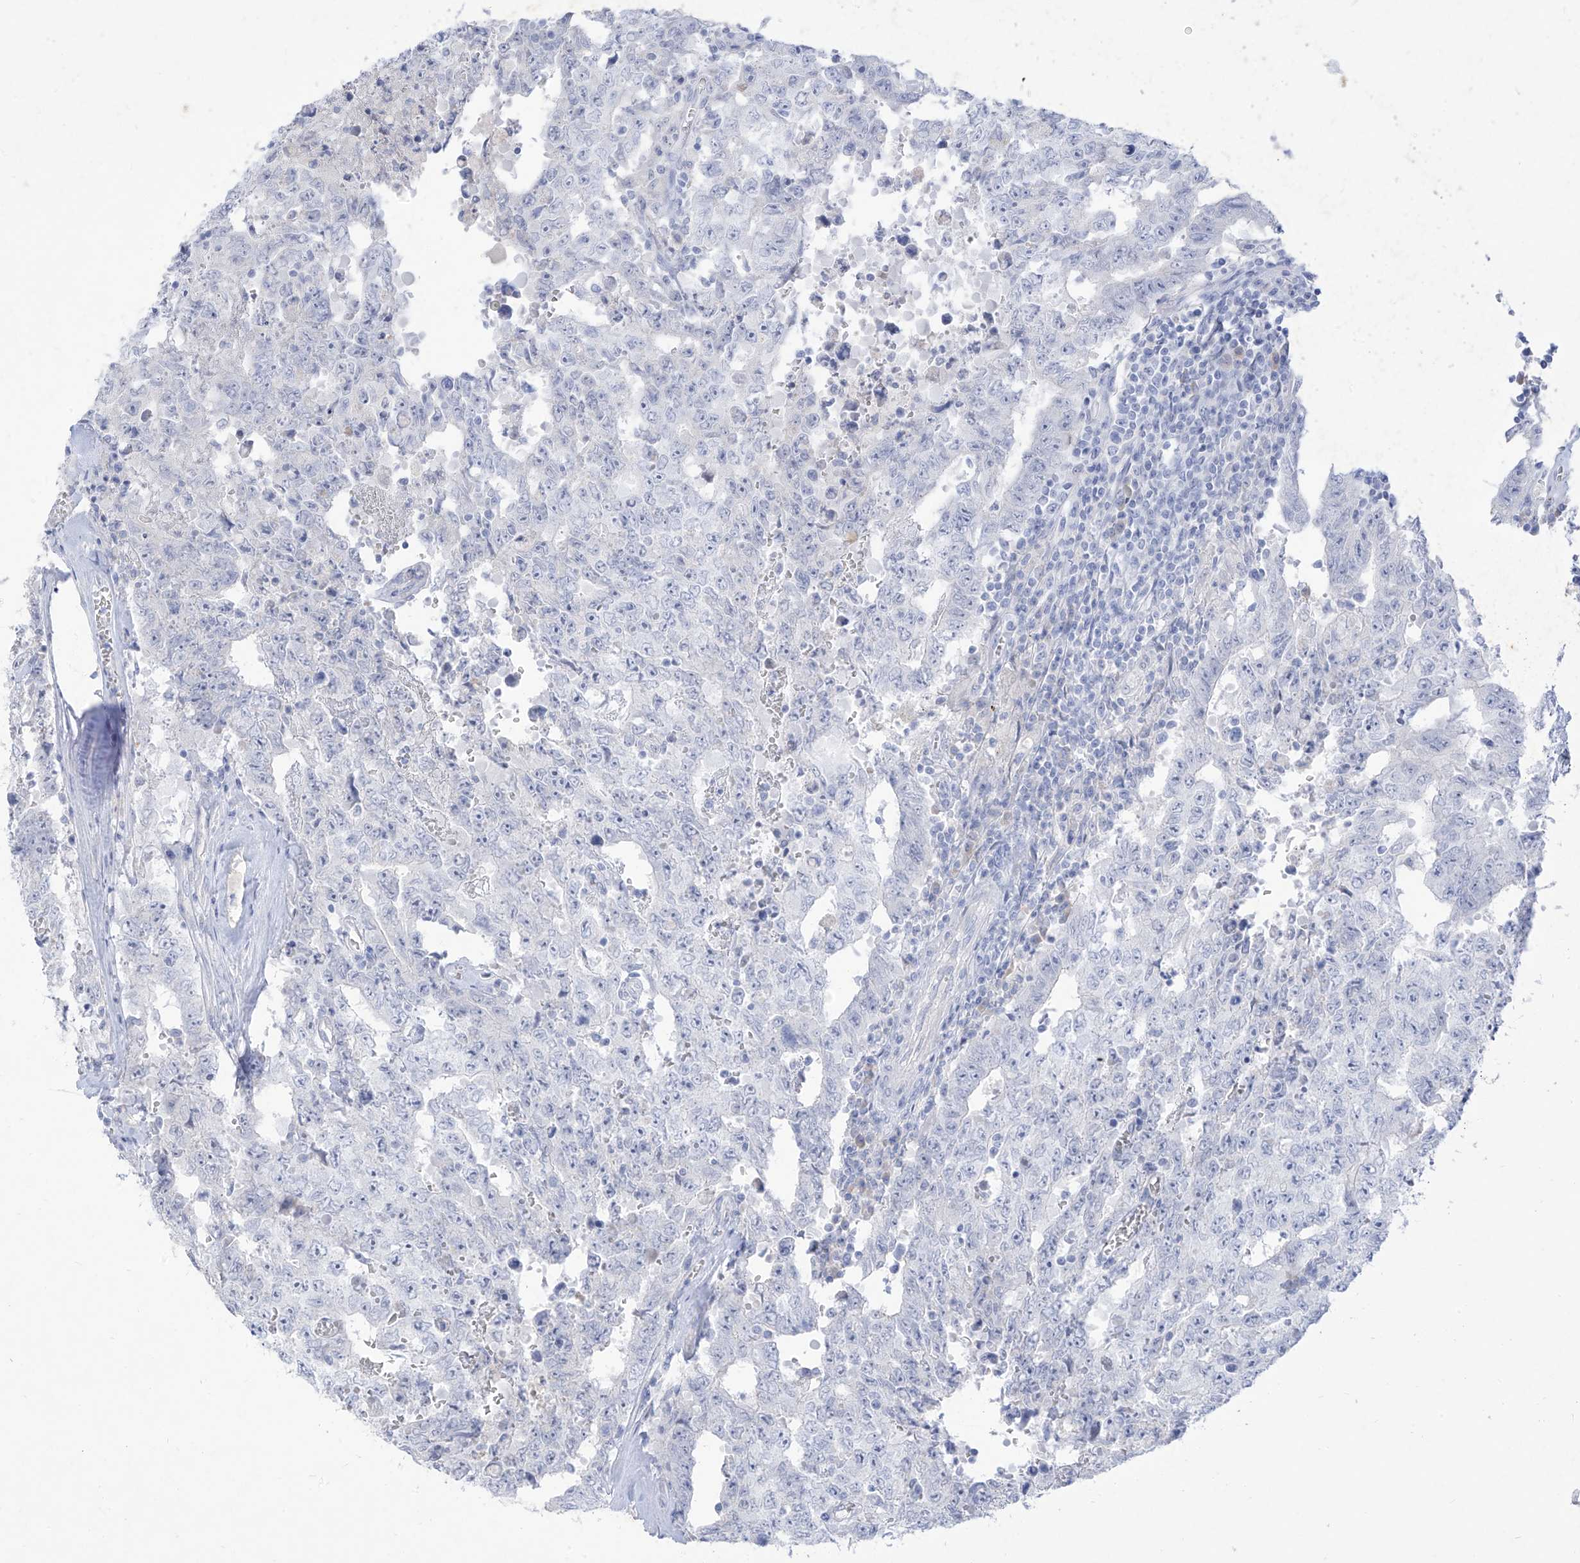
{"staining": {"intensity": "negative", "quantity": "none", "location": "none"}, "tissue": "testis cancer", "cell_type": "Tumor cells", "image_type": "cancer", "snomed": [{"axis": "morphology", "description": "Carcinoma, Embryonal, NOS"}, {"axis": "topography", "description": "Testis"}], "caption": "Image shows no significant protein expression in tumor cells of testis cancer (embryonal carcinoma).", "gene": "TGM4", "patient": {"sex": "male", "age": 26}}